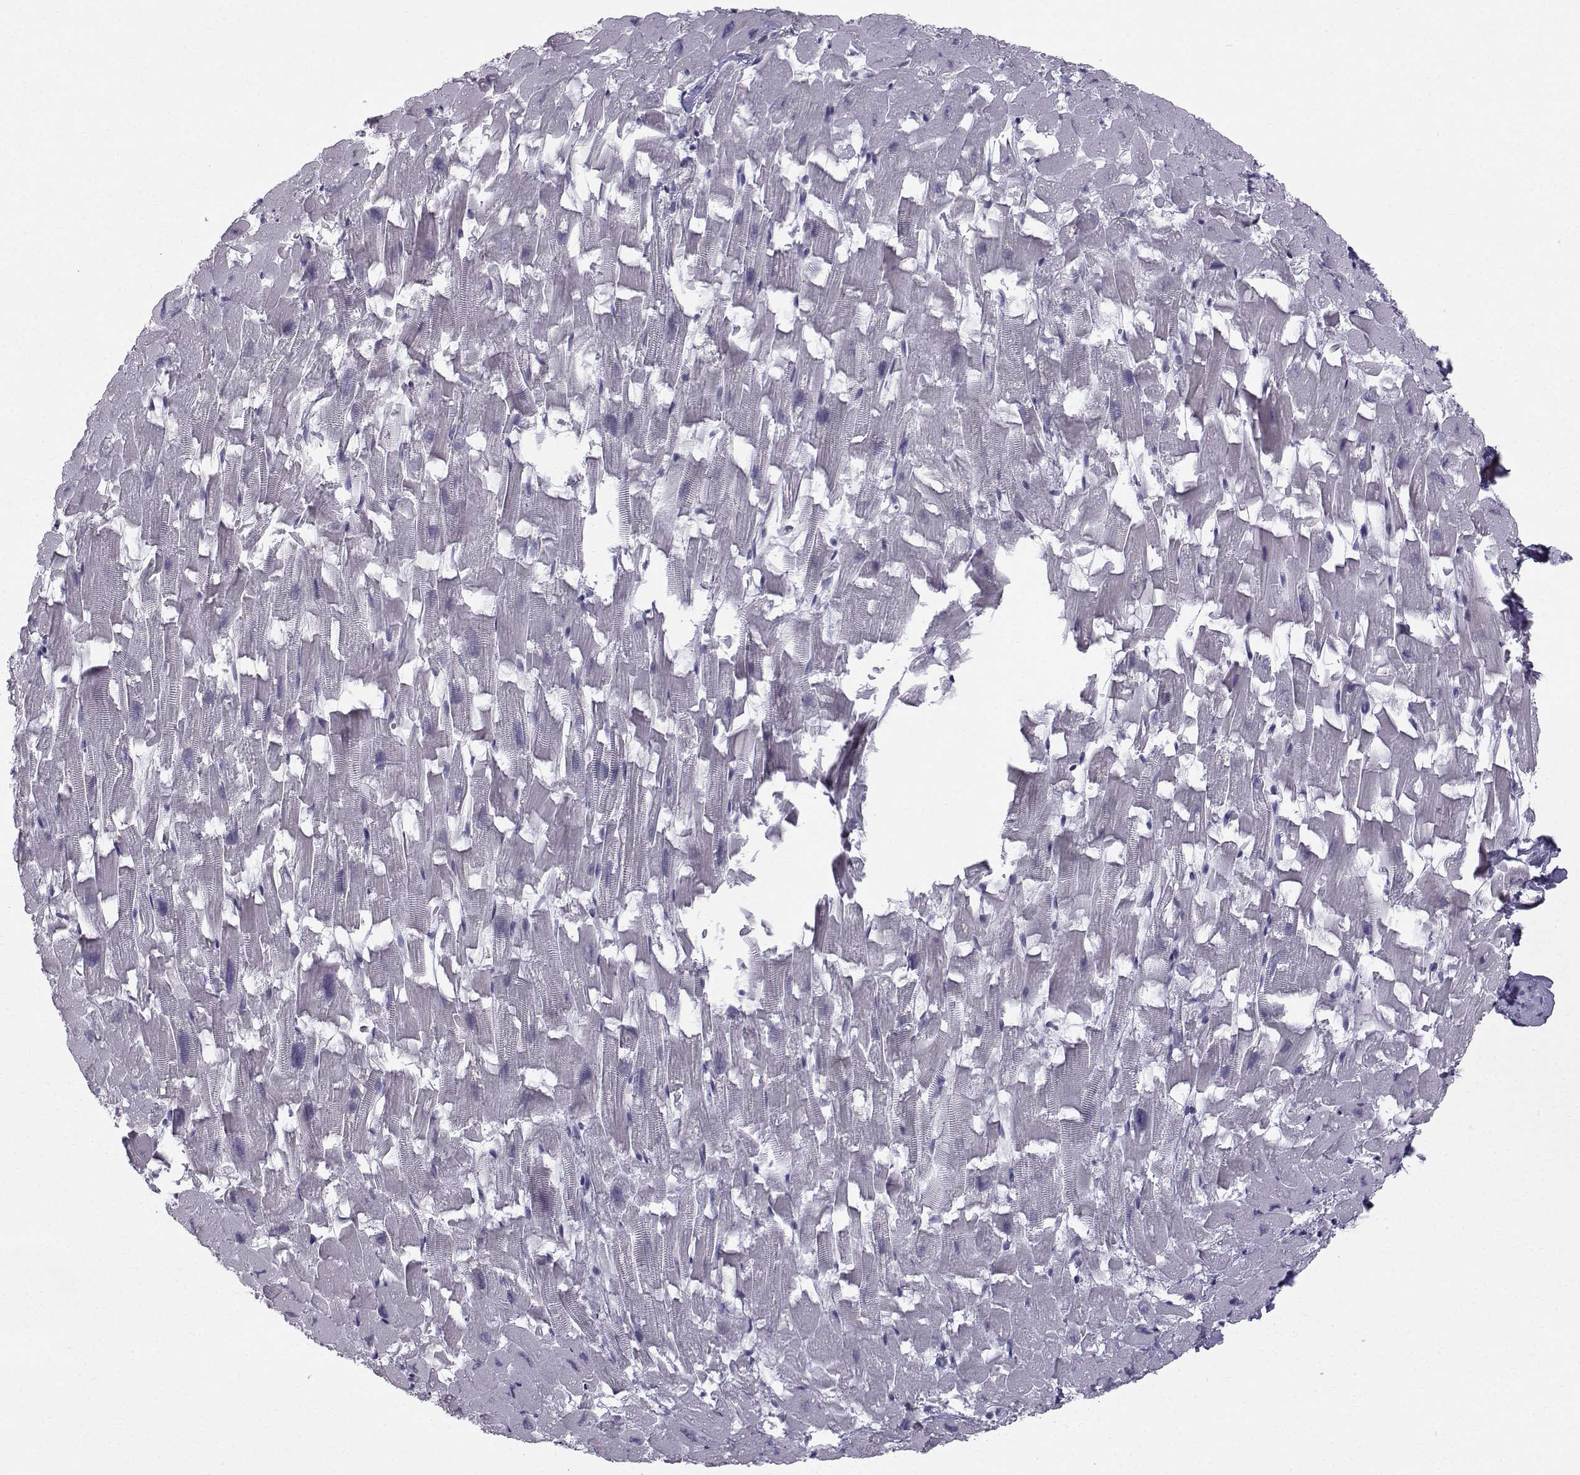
{"staining": {"intensity": "weak", "quantity": "<25%", "location": "cytoplasmic/membranous"}, "tissue": "heart muscle", "cell_type": "Cardiomyocytes", "image_type": "normal", "snomed": [{"axis": "morphology", "description": "Normal tissue, NOS"}, {"axis": "topography", "description": "Heart"}], "caption": "Immunohistochemistry (IHC) image of unremarkable heart muscle stained for a protein (brown), which shows no positivity in cardiomyocytes. (DAB (3,3'-diaminobenzidine) IHC visualized using brightfield microscopy, high magnification).", "gene": "CALCR", "patient": {"sex": "female", "age": 64}}